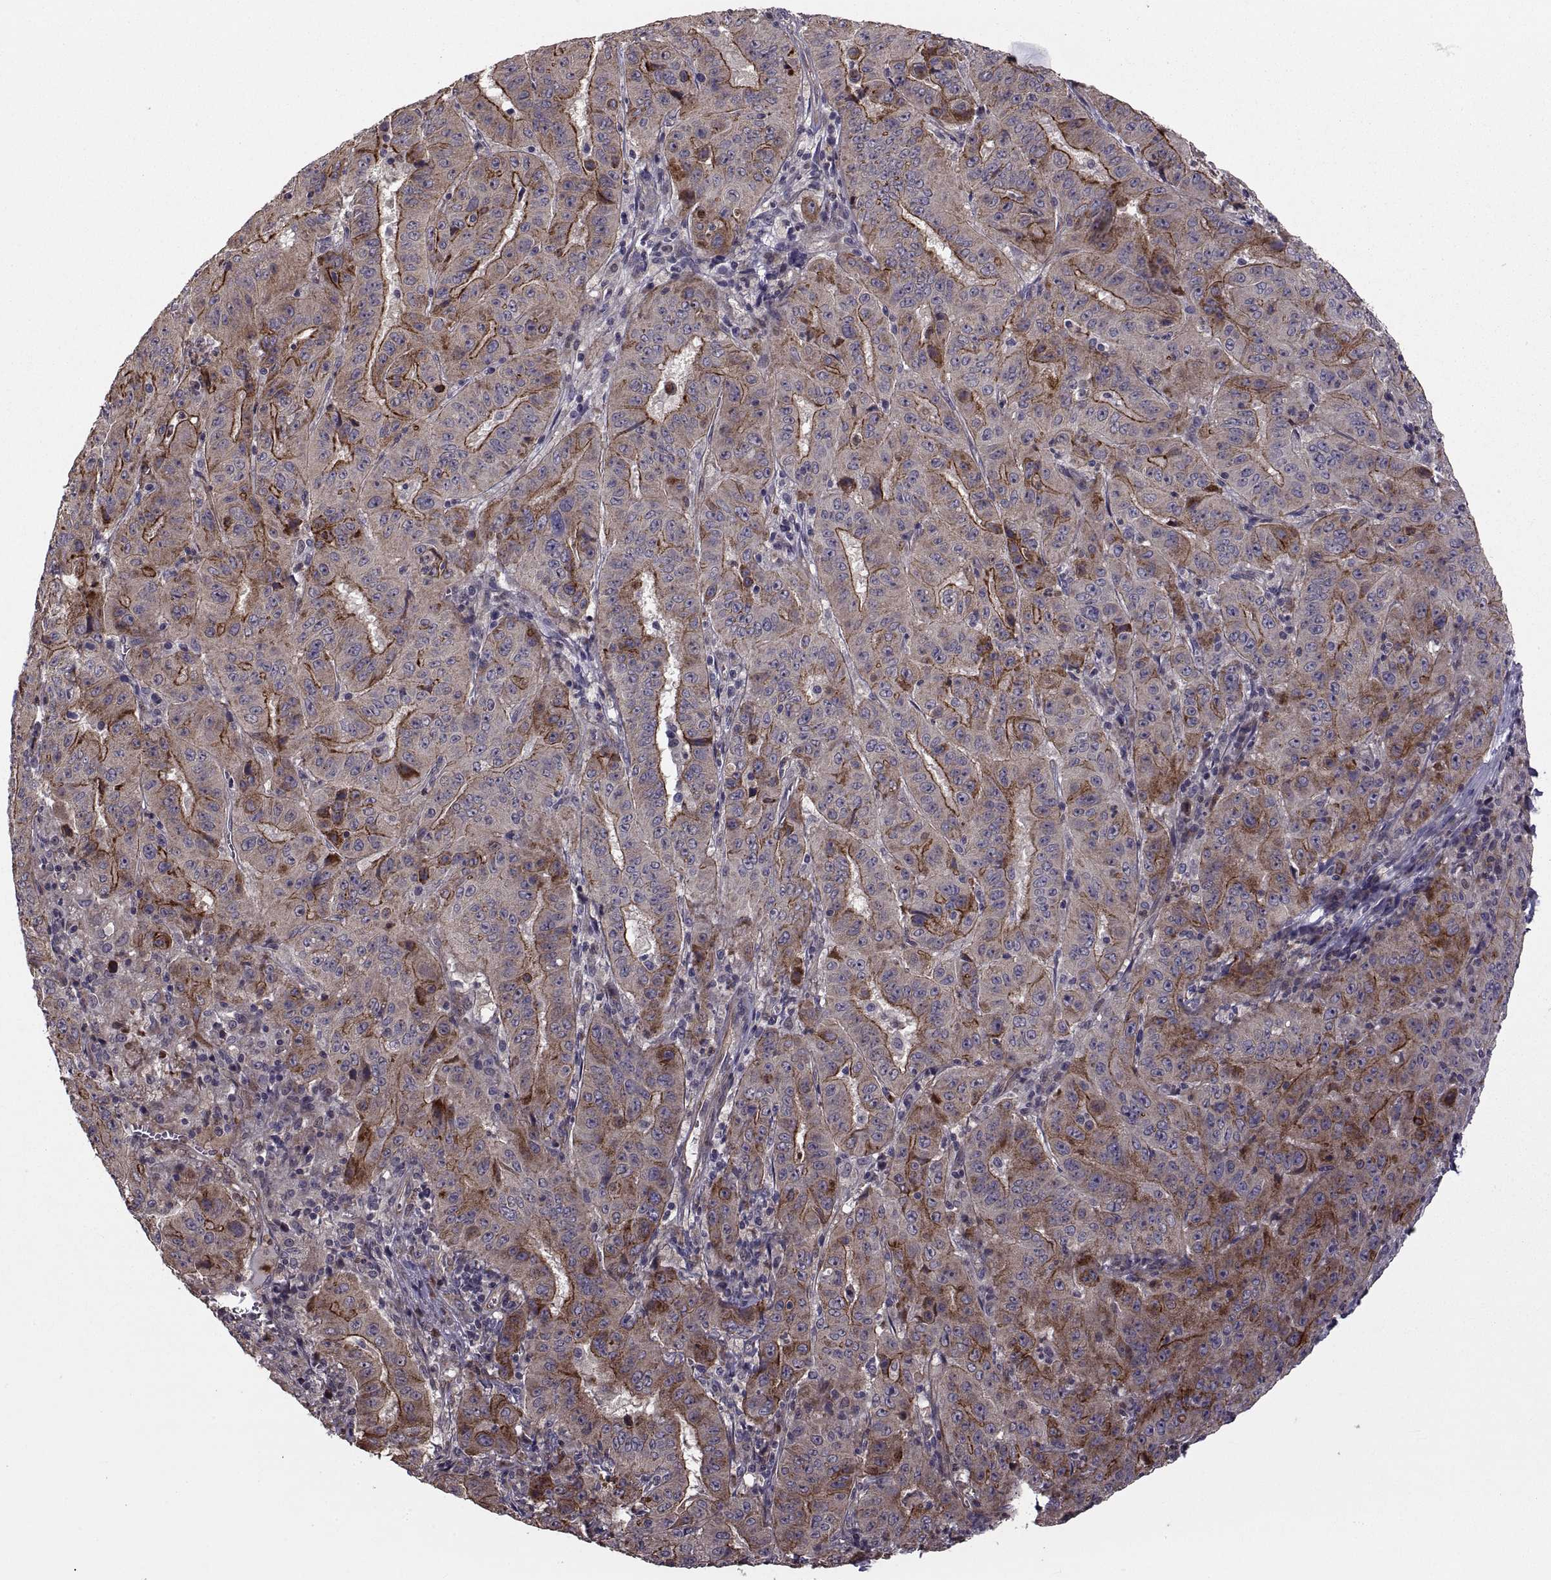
{"staining": {"intensity": "strong", "quantity": "25%-75%", "location": "cytoplasmic/membranous"}, "tissue": "pancreatic cancer", "cell_type": "Tumor cells", "image_type": "cancer", "snomed": [{"axis": "morphology", "description": "Adenocarcinoma, NOS"}, {"axis": "topography", "description": "Pancreas"}], "caption": "Immunohistochemical staining of human pancreatic cancer demonstrates high levels of strong cytoplasmic/membranous expression in about 25%-75% of tumor cells.", "gene": "PMM2", "patient": {"sex": "male", "age": 63}}